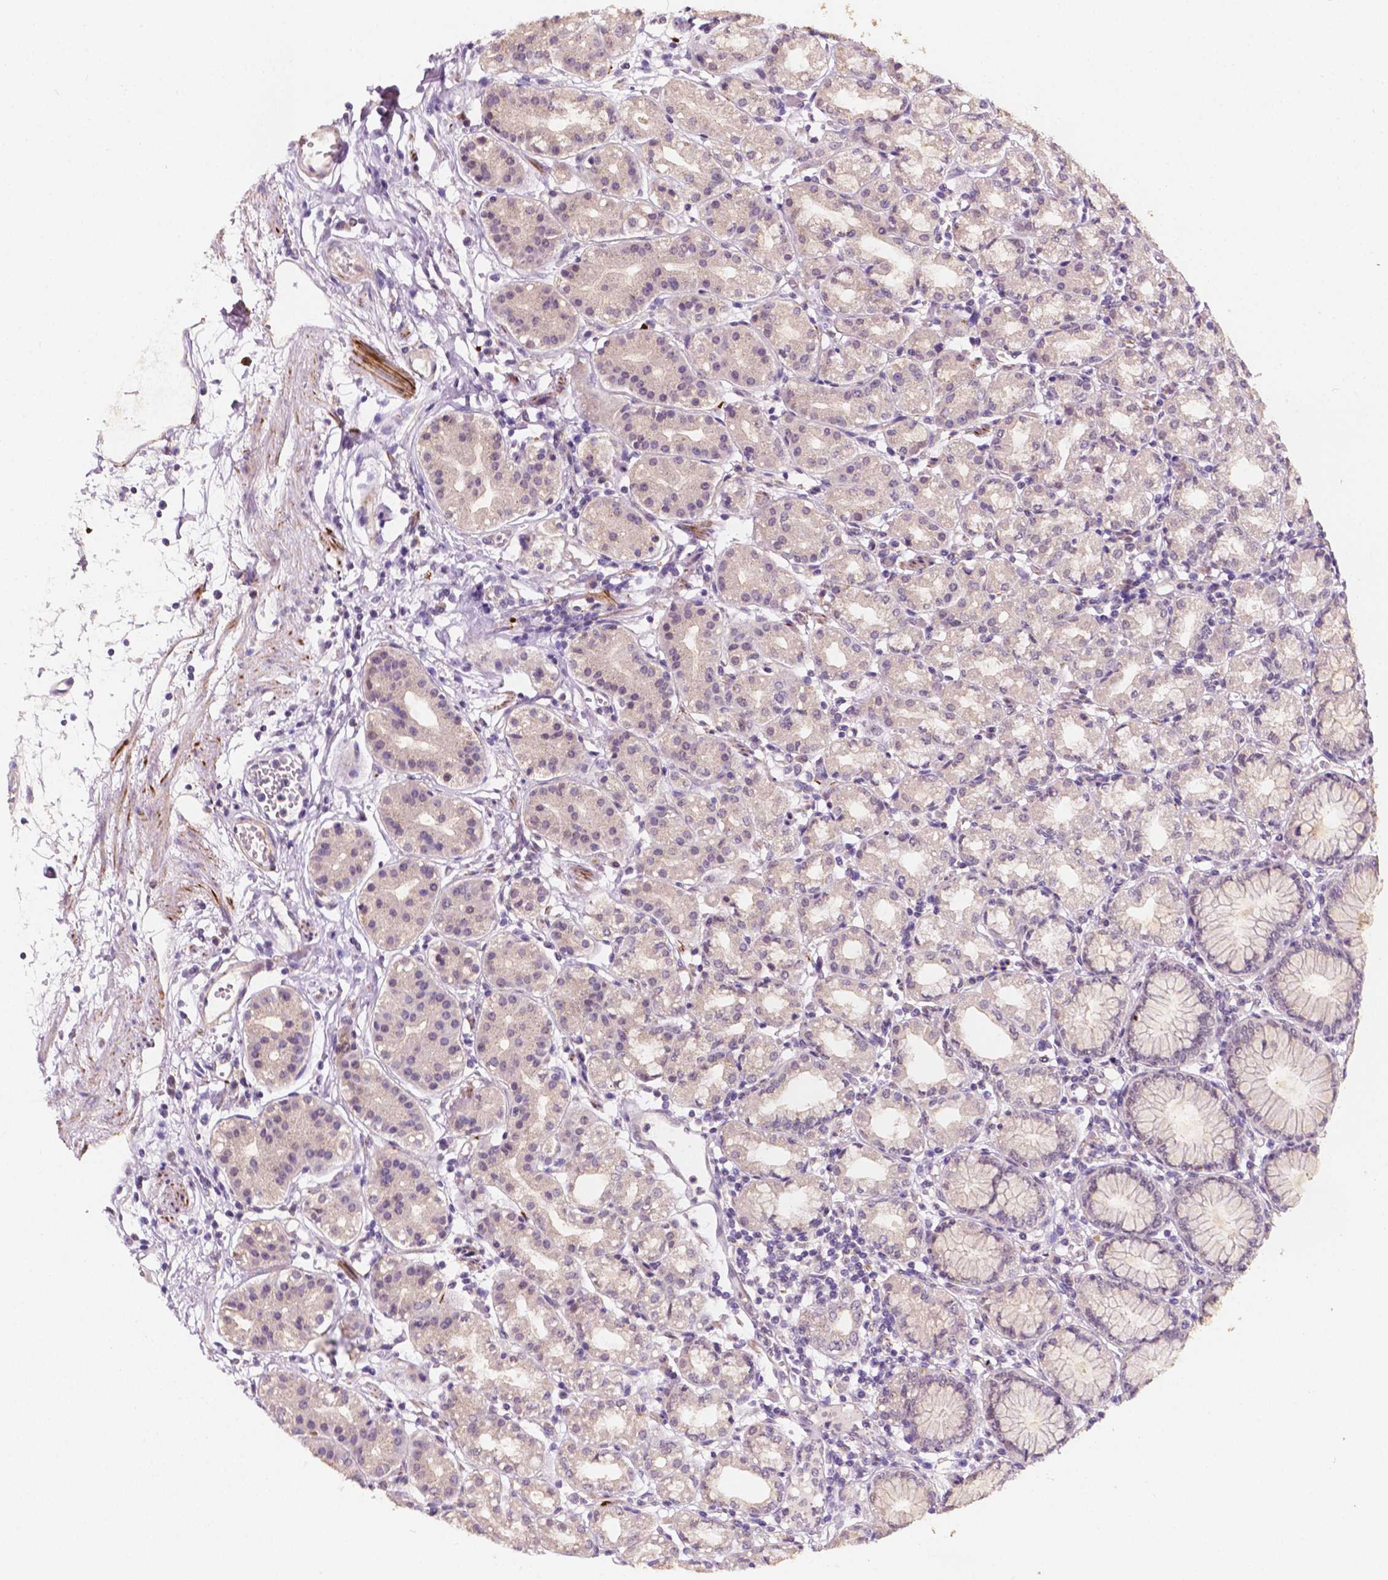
{"staining": {"intensity": "weak", "quantity": "<25%", "location": "cytoplasmic/membranous"}, "tissue": "stomach", "cell_type": "Glandular cells", "image_type": "normal", "snomed": [{"axis": "morphology", "description": "Normal tissue, NOS"}, {"axis": "topography", "description": "Skeletal muscle"}, {"axis": "topography", "description": "Stomach"}], "caption": "Glandular cells are negative for brown protein staining in normal stomach. (DAB (3,3'-diaminobenzidine) IHC with hematoxylin counter stain).", "gene": "SIRT2", "patient": {"sex": "female", "age": 57}}